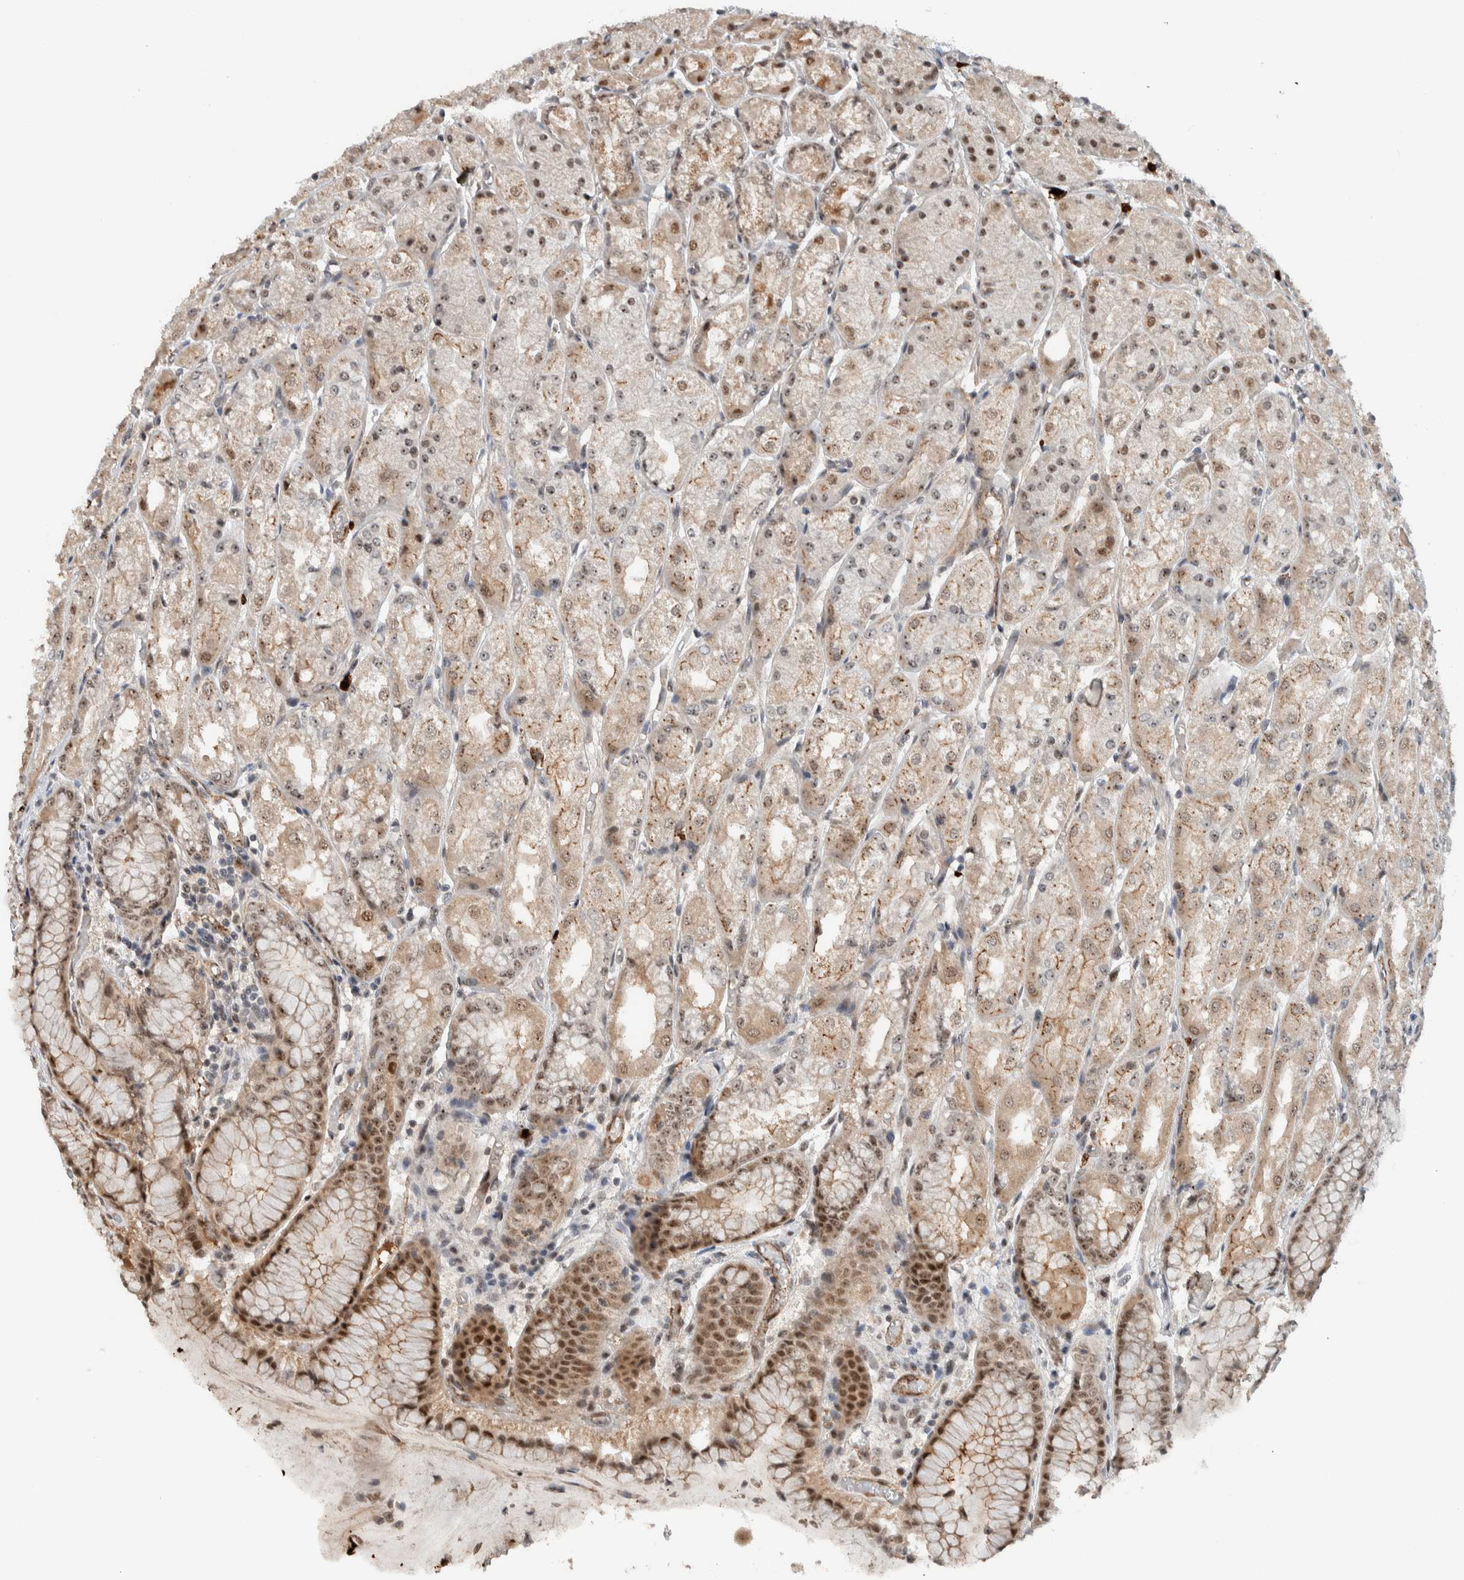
{"staining": {"intensity": "moderate", "quantity": "25%-75%", "location": "cytoplasmic/membranous,nuclear"}, "tissue": "stomach", "cell_type": "Glandular cells", "image_type": "normal", "snomed": [{"axis": "morphology", "description": "Normal tissue, NOS"}, {"axis": "topography", "description": "Stomach, upper"}], "caption": "This photomicrograph exhibits immunohistochemistry staining of normal human stomach, with medium moderate cytoplasmic/membranous,nuclear positivity in approximately 25%-75% of glandular cells.", "gene": "ZFP91", "patient": {"sex": "male", "age": 72}}